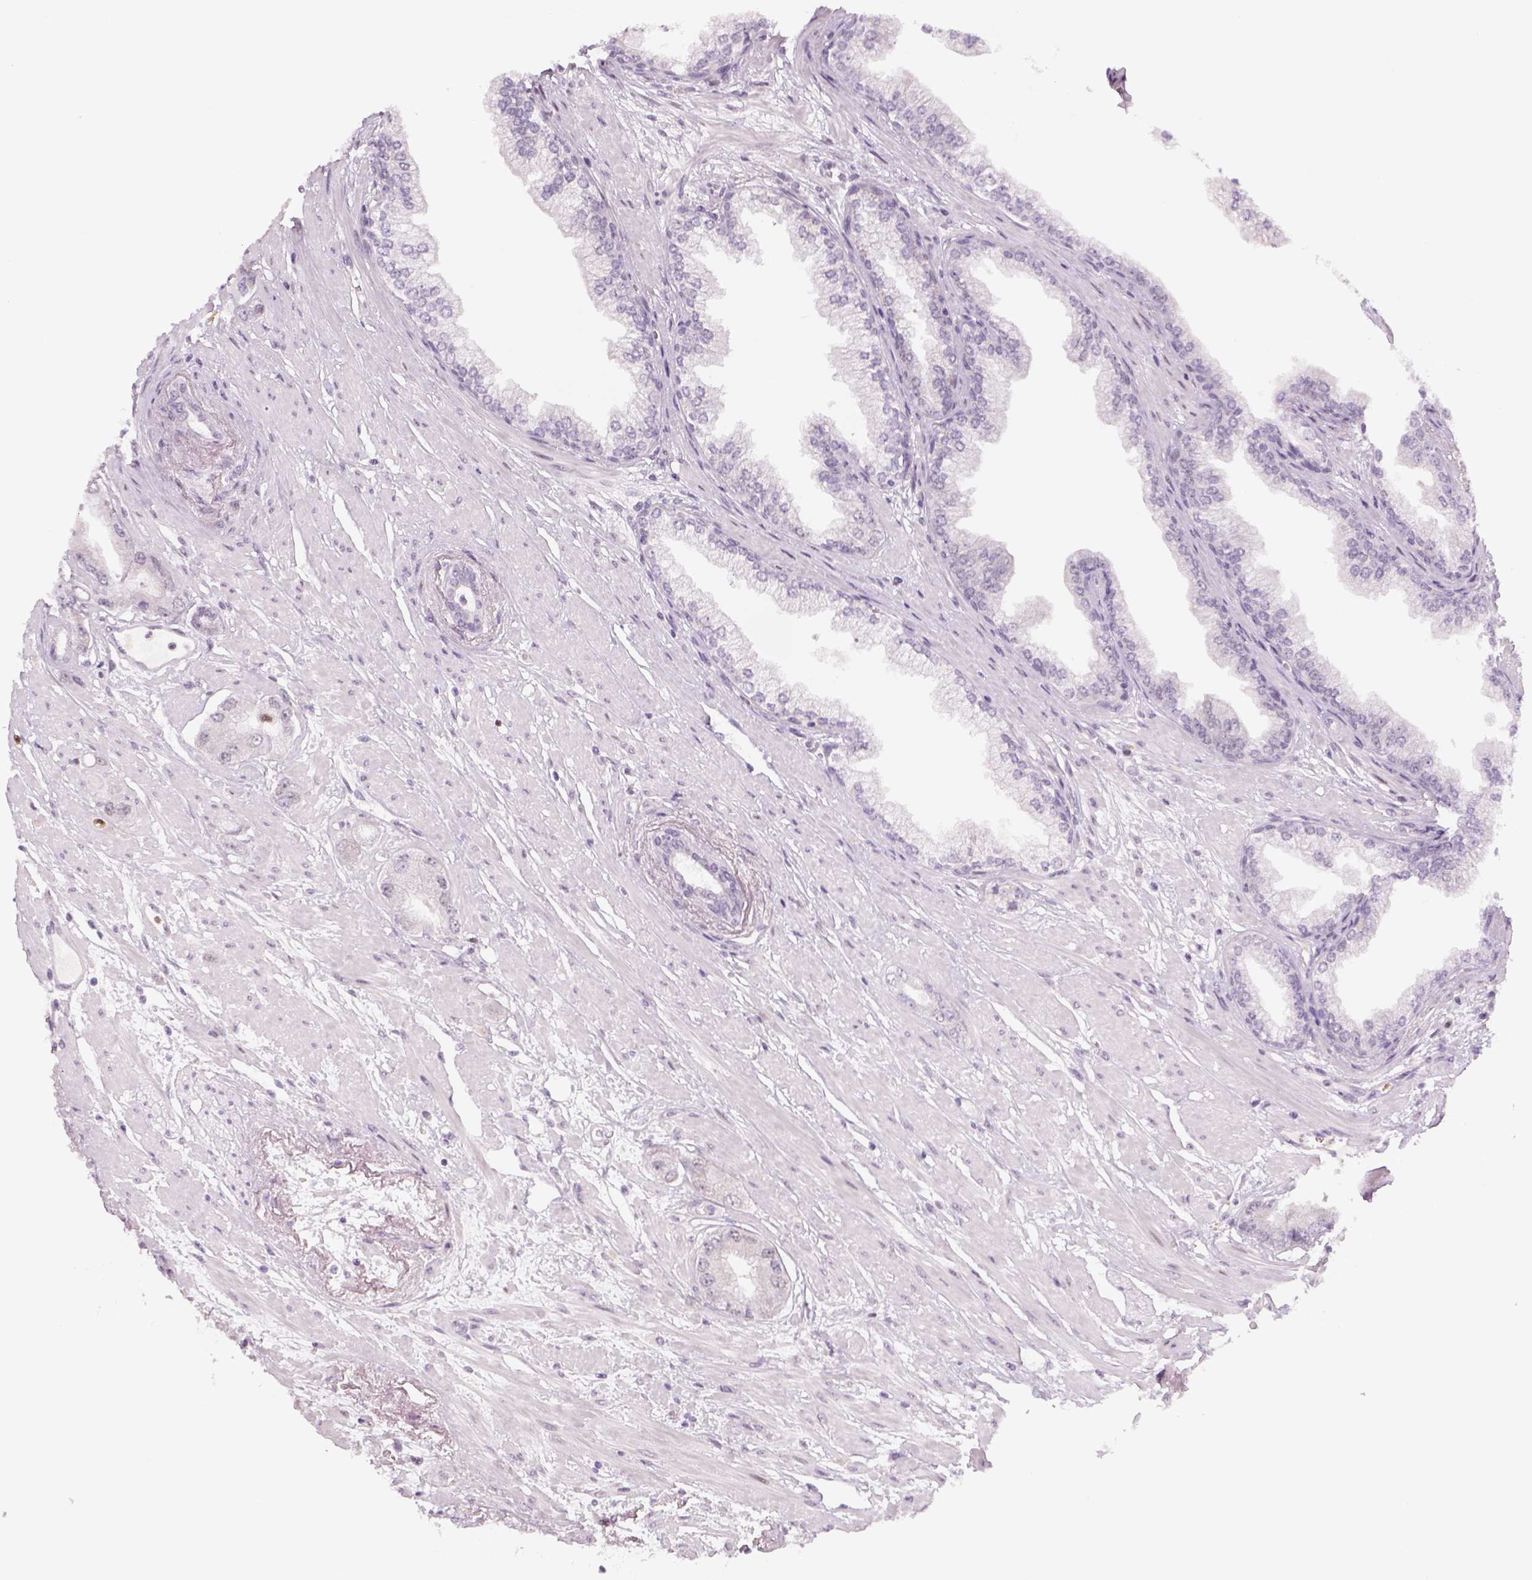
{"staining": {"intensity": "negative", "quantity": "none", "location": "none"}, "tissue": "prostate cancer", "cell_type": "Tumor cells", "image_type": "cancer", "snomed": [{"axis": "morphology", "description": "Adenocarcinoma, Low grade"}, {"axis": "topography", "description": "Prostate"}], "caption": "The immunohistochemistry (IHC) micrograph has no significant expression in tumor cells of prostate cancer tissue. (Immunohistochemistry (ihc), brightfield microscopy, high magnification).", "gene": "MAGEB3", "patient": {"sex": "male", "age": 60}}